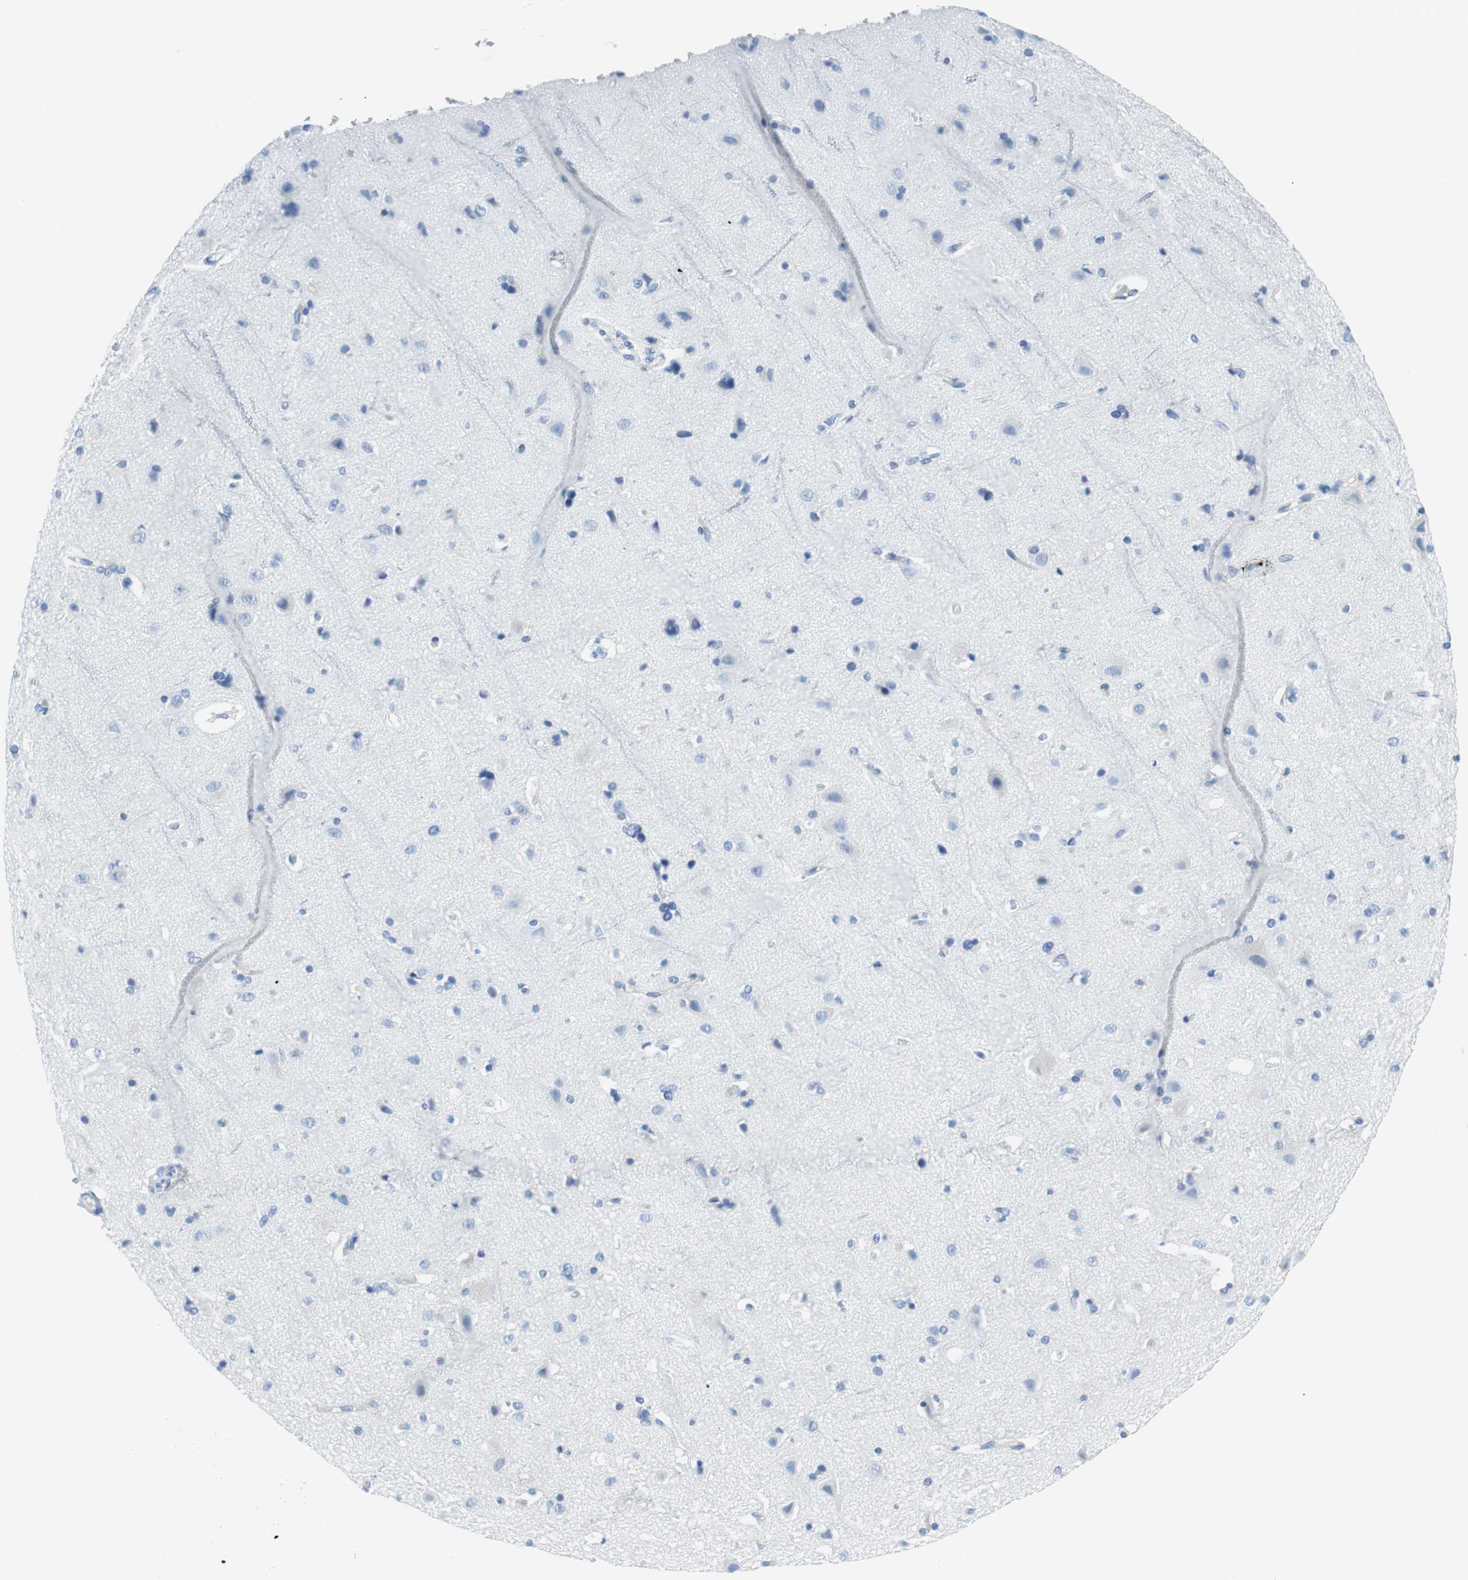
{"staining": {"intensity": "negative", "quantity": "none", "location": "none"}, "tissue": "cerebral cortex", "cell_type": "Endothelial cells", "image_type": "normal", "snomed": [{"axis": "morphology", "description": "Normal tissue, NOS"}, {"axis": "topography", "description": "Cerebral cortex"}], "caption": "DAB (3,3'-diaminobenzidine) immunohistochemical staining of unremarkable cerebral cortex reveals no significant staining in endothelial cells.", "gene": "MYH1", "patient": {"sex": "female", "age": 54}}